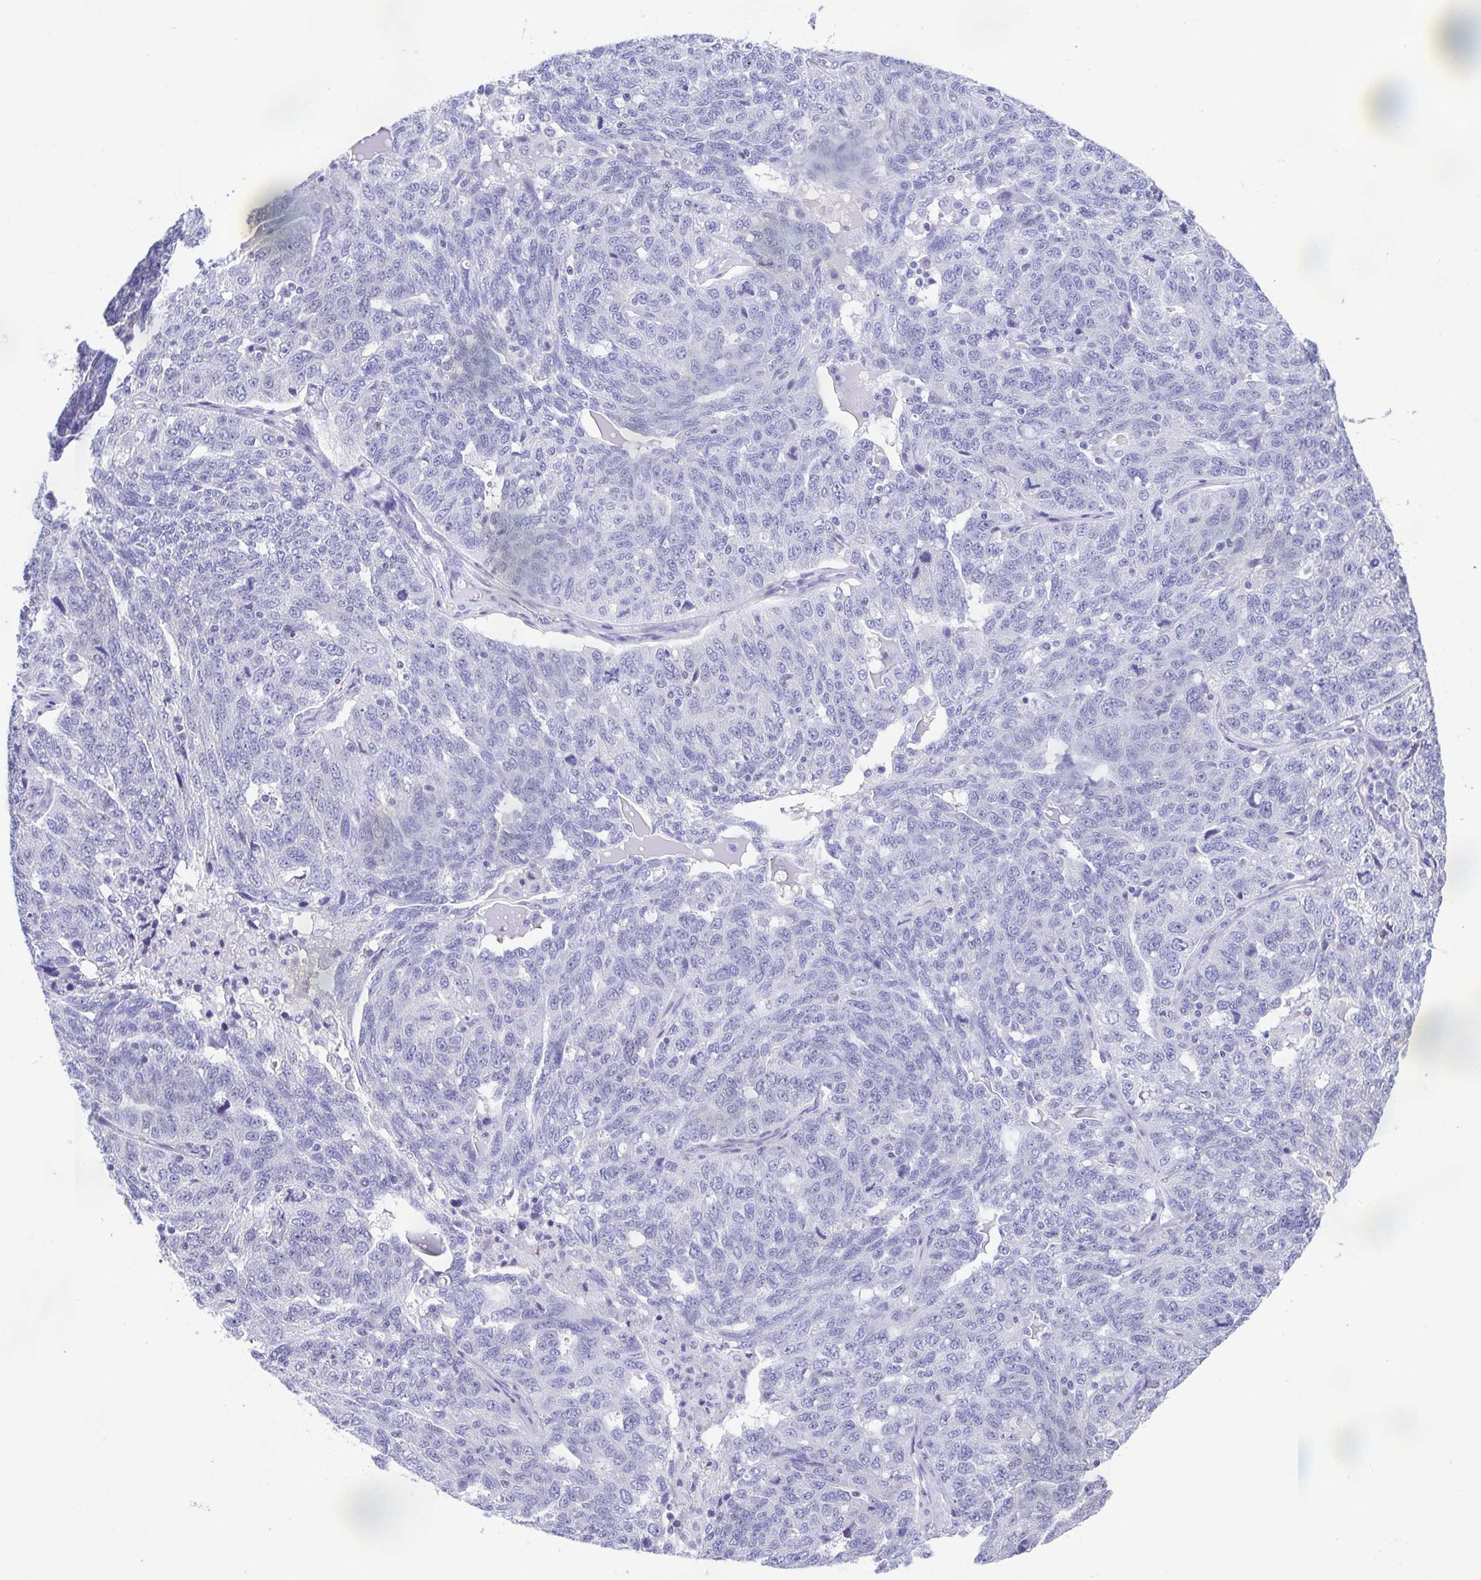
{"staining": {"intensity": "negative", "quantity": "none", "location": "none"}, "tissue": "ovarian cancer", "cell_type": "Tumor cells", "image_type": "cancer", "snomed": [{"axis": "morphology", "description": "Cystadenocarcinoma, serous, NOS"}, {"axis": "topography", "description": "Ovary"}], "caption": "DAB immunohistochemical staining of human ovarian serous cystadenocarcinoma reveals no significant expression in tumor cells. Brightfield microscopy of IHC stained with DAB (brown) and hematoxylin (blue), captured at high magnification.", "gene": "LUZP4", "patient": {"sex": "female", "age": 71}}